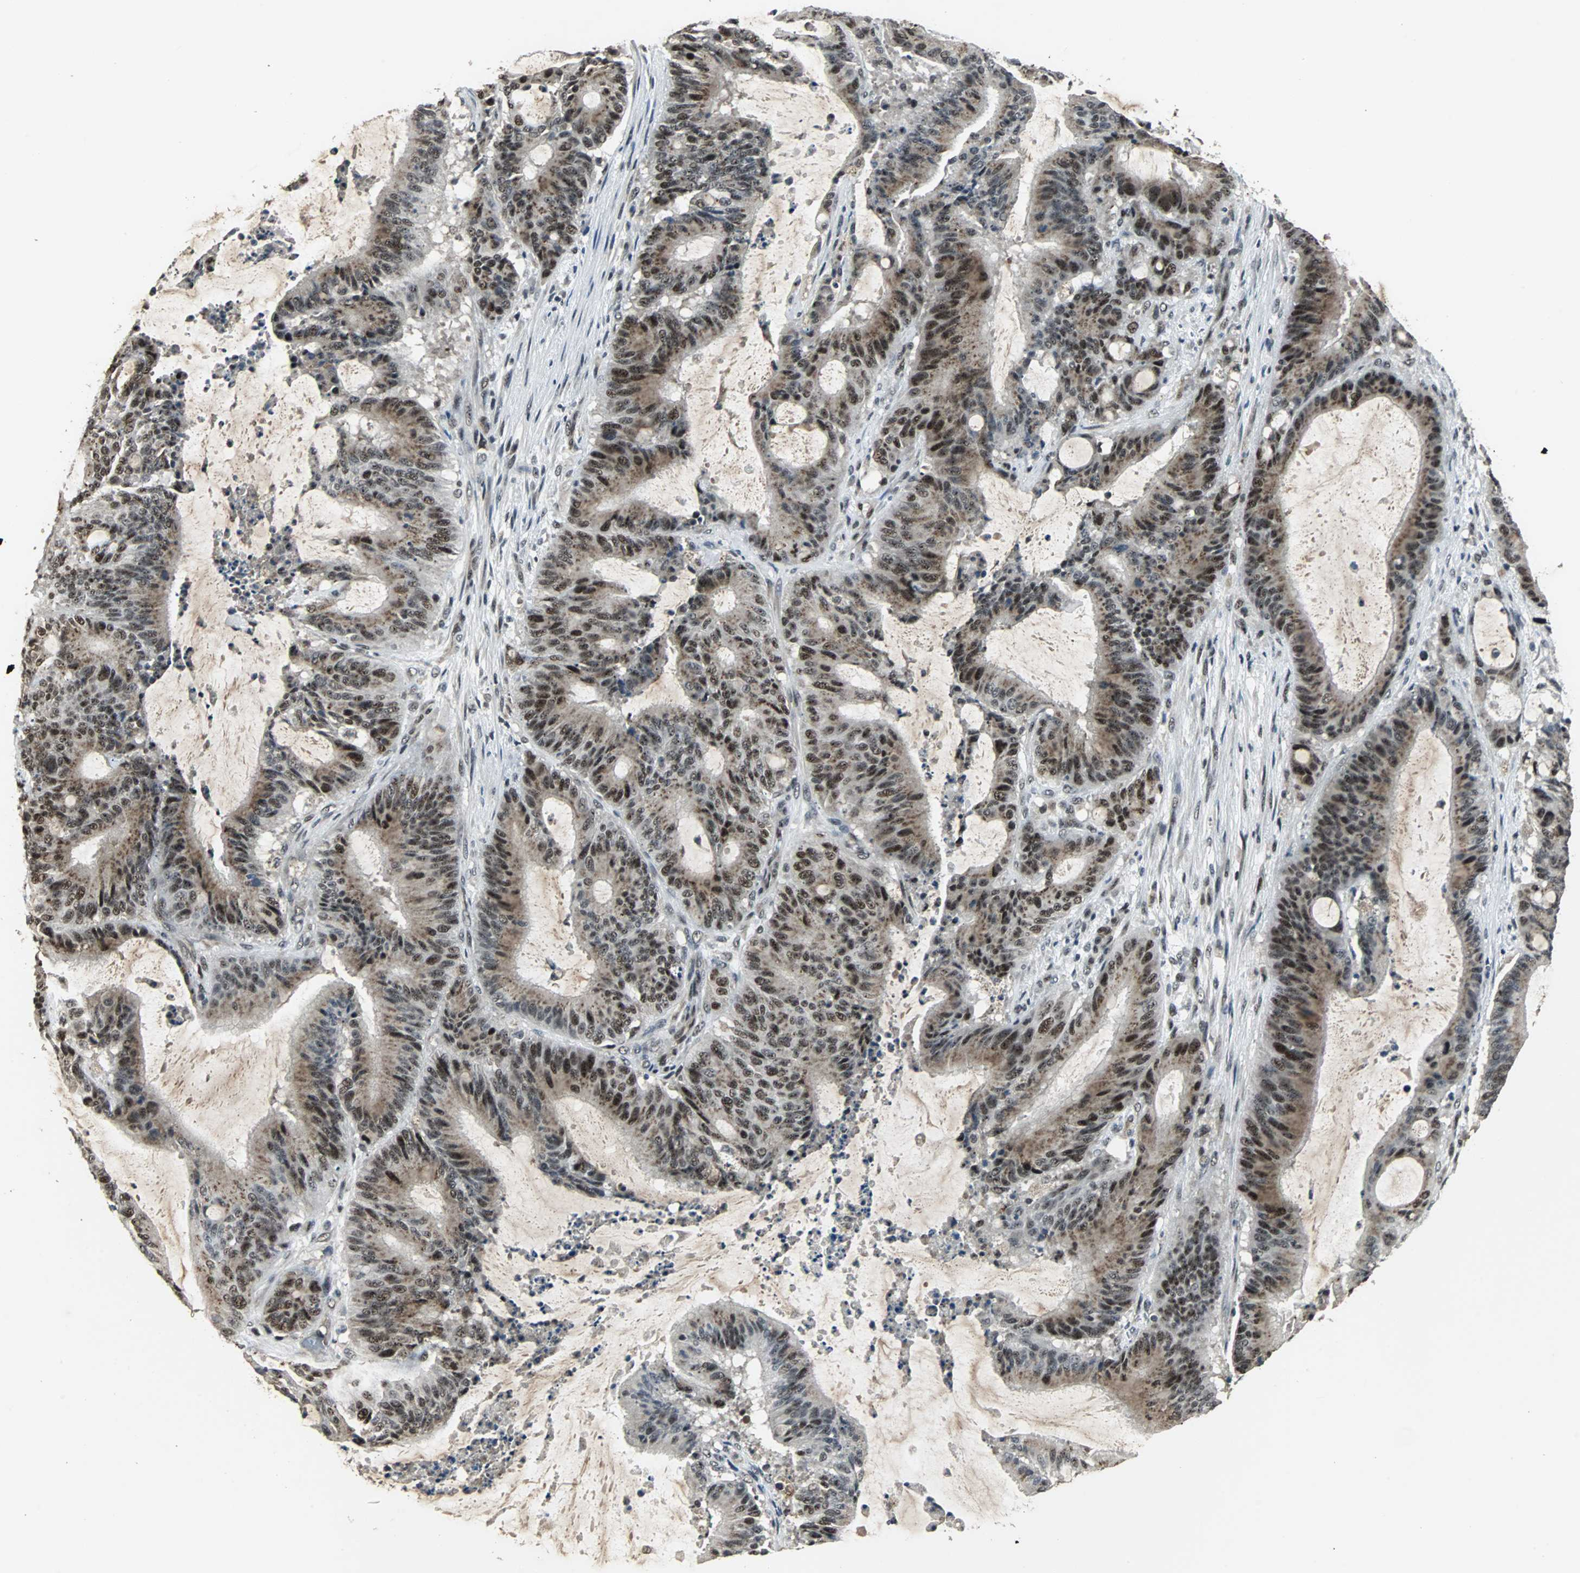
{"staining": {"intensity": "strong", "quantity": ">75%", "location": "nuclear"}, "tissue": "liver cancer", "cell_type": "Tumor cells", "image_type": "cancer", "snomed": [{"axis": "morphology", "description": "Cholangiocarcinoma"}, {"axis": "topography", "description": "Liver"}], "caption": "The micrograph demonstrates staining of liver cancer (cholangiocarcinoma), revealing strong nuclear protein staining (brown color) within tumor cells. The protein of interest is stained brown, and the nuclei are stained in blue (DAB IHC with brightfield microscopy, high magnification).", "gene": "MED4", "patient": {"sex": "female", "age": 73}}